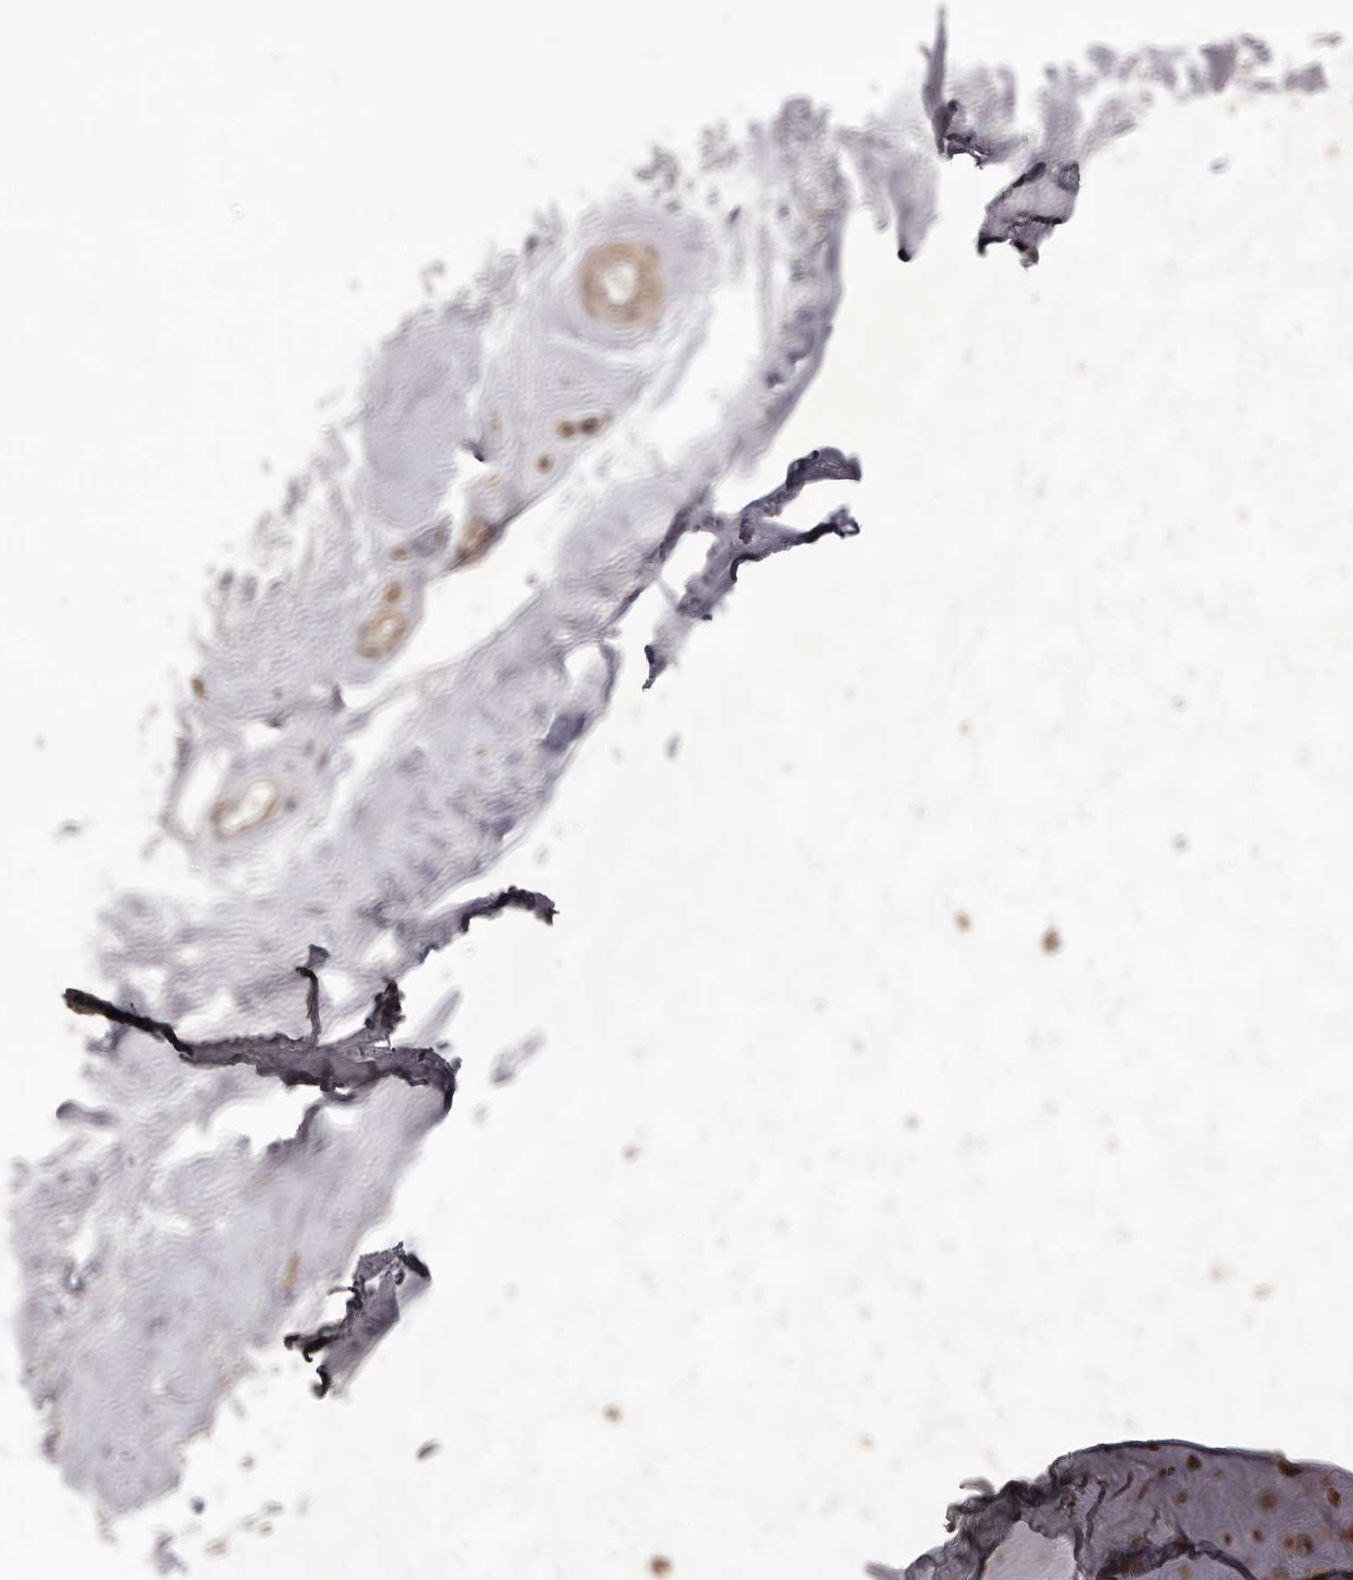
{"staining": {"intensity": "moderate", "quantity": ">75%", "location": "cytoplasmic/membranous"}, "tissue": "adipose tissue", "cell_type": "Adipocytes", "image_type": "normal", "snomed": [{"axis": "morphology", "description": "Normal tissue, NOS"}, {"axis": "morphology", "description": "Basal cell carcinoma"}, {"axis": "topography", "description": "Skin"}], "caption": "A brown stain labels moderate cytoplasmic/membranous expression of a protein in adipocytes of benign human adipose tissue.", "gene": "HBS1L", "patient": {"sex": "female", "age": 89}}